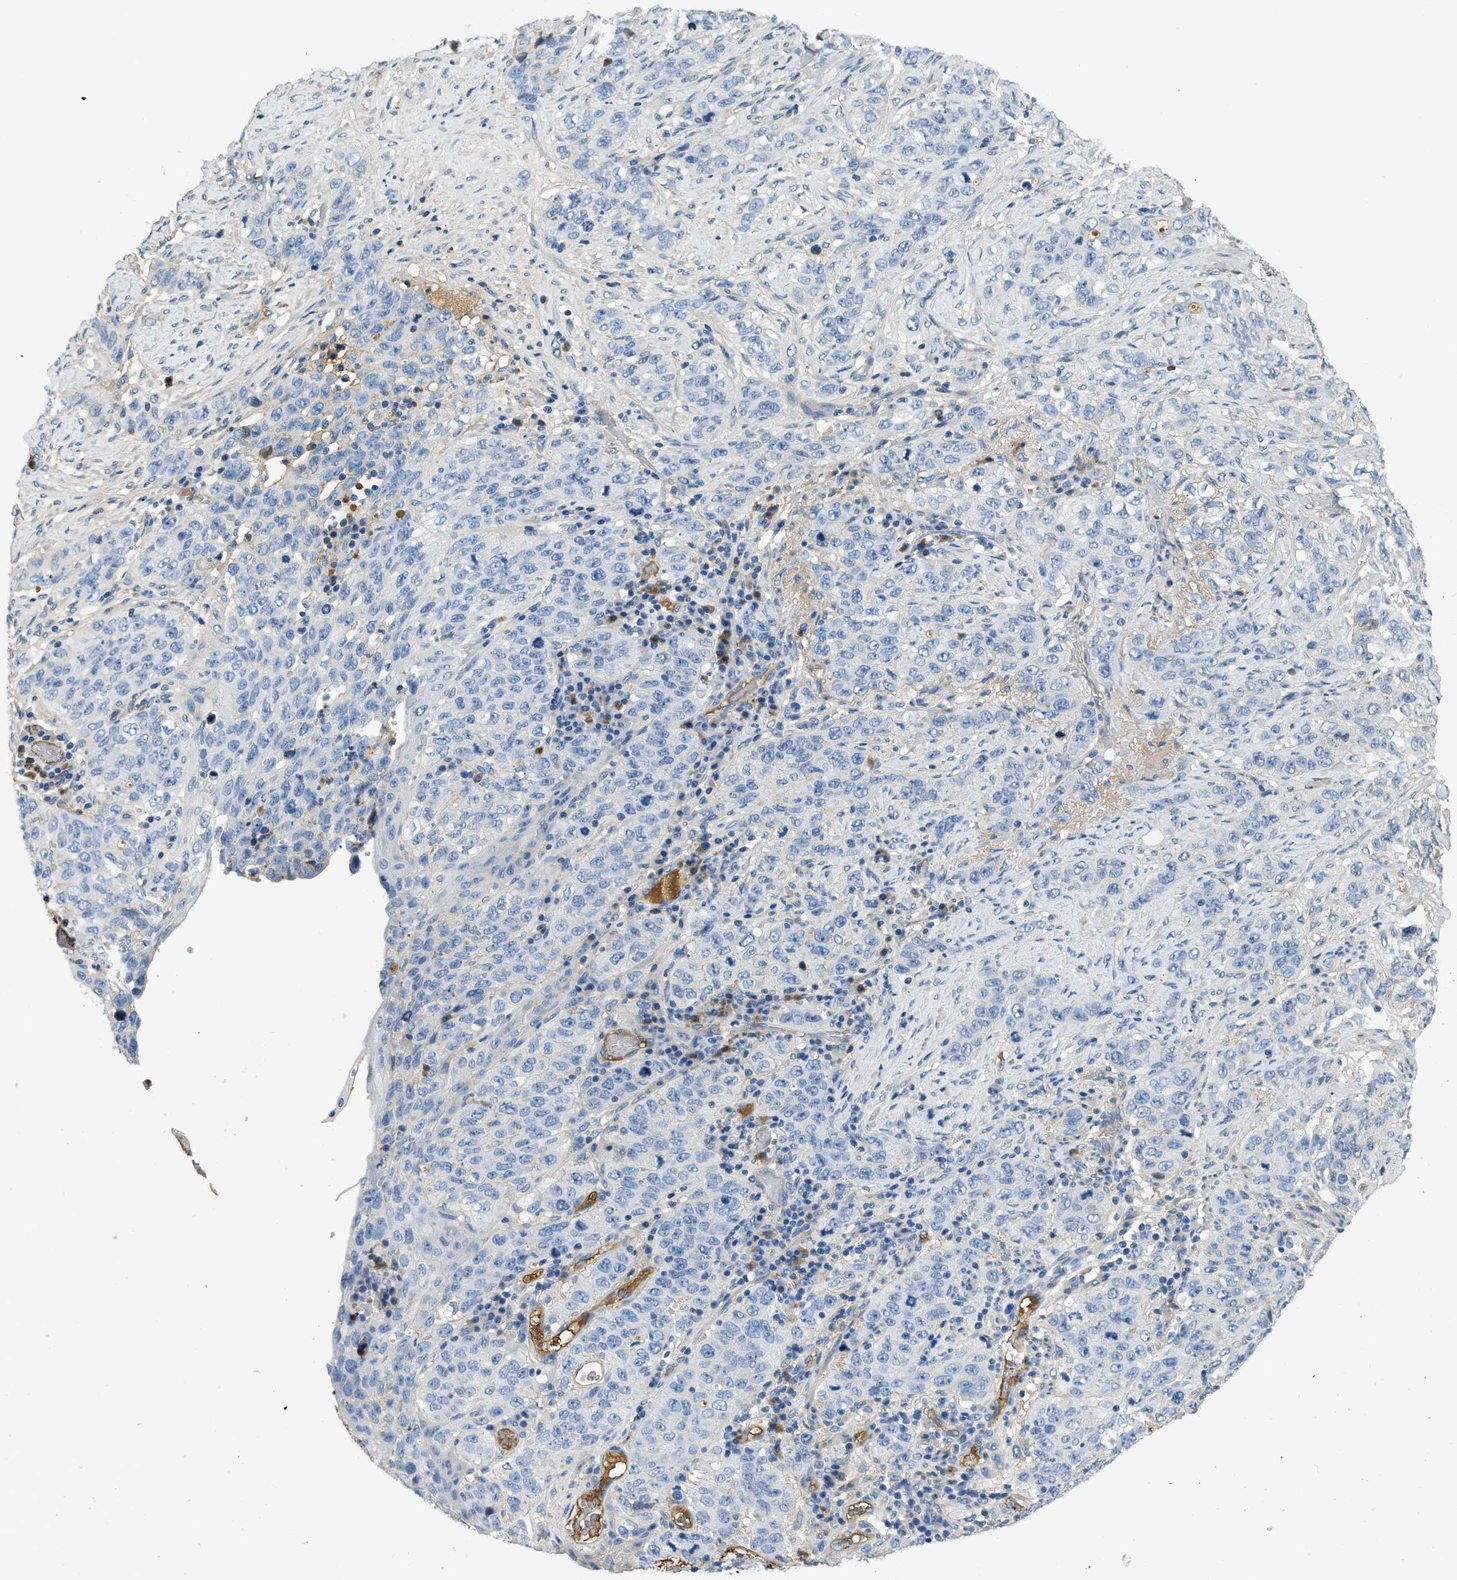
{"staining": {"intensity": "negative", "quantity": "none", "location": "none"}, "tissue": "stomach cancer", "cell_type": "Tumor cells", "image_type": "cancer", "snomed": [{"axis": "morphology", "description": "Adenocarcinoma, NOS"}, {"axis": "topography", "description": "Stomach"}], "caption": "Immunohistochemistry (IHC) histopathology image of stomach cancer stained for a protein (brown), which shows no staining in tumor cells.", "gene": "STC1", "patient": {"sex": "male", "age": 48}}